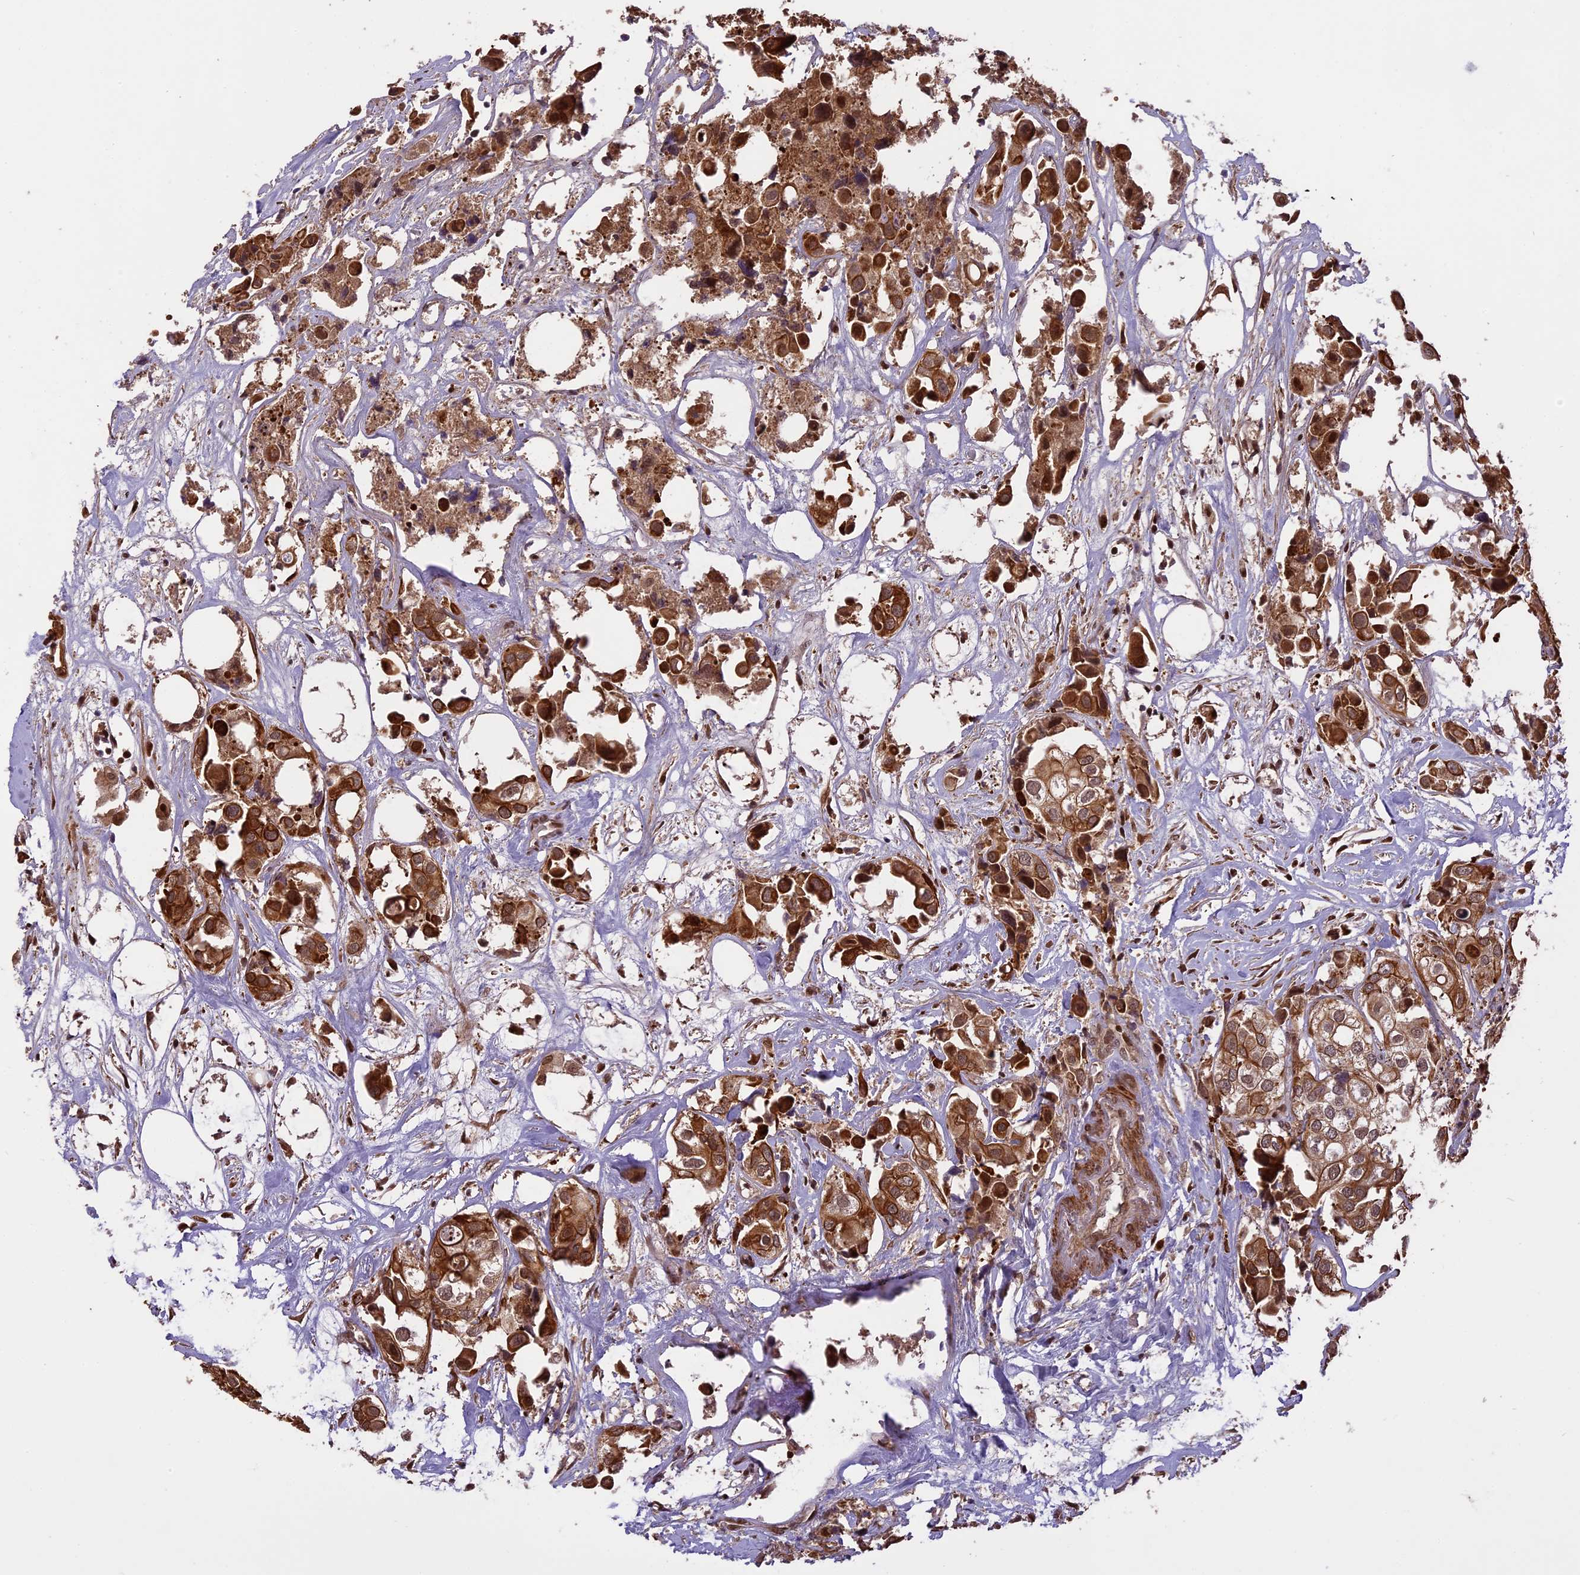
{"staining": {"intensity": "moderate", "quantity": ">75%", "location": "cytoplasmic/membranous,nuclear"}, "tissue": "urothelial cancer", "cell_type": "Tumor cells", "image_type": "cancer", "snomed": [{"axis": "morphology", "description": "Urothelial carcinoma, High grade"}, {"axis": "topography", "description": "Urinary bladder"}], "caption": "This micrograph demonstrates IHC staining of human urothelial cancer, with medium moderate cytoplasmic/membranous and nuclear staining in approximately >75% of tumor cells.", "gene": "PRELID2", "patient": {"sex": "male", "age": 64}}